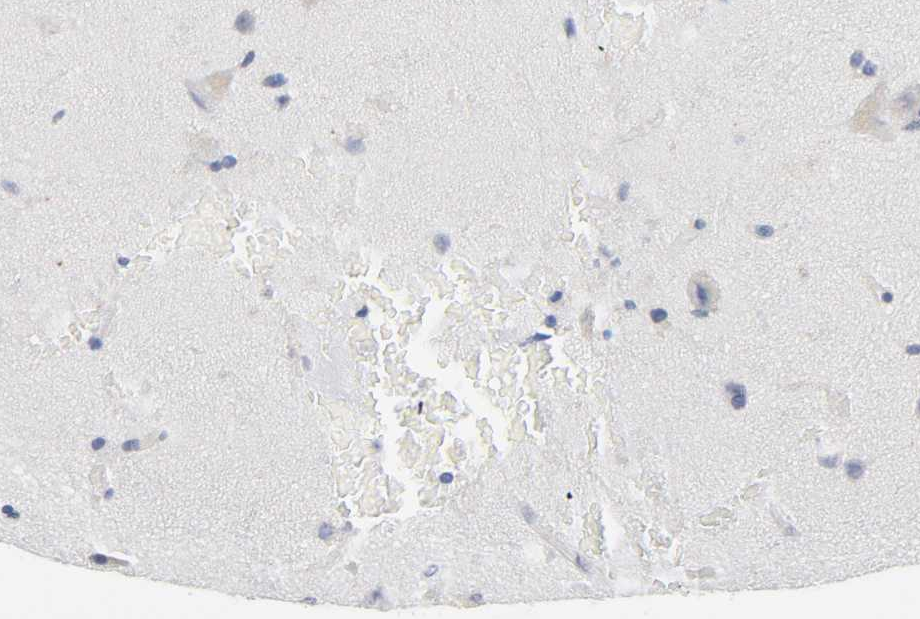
{"staining": {"intensity": "negative", "quantity": "none", "location": "none"}, "tissue": "glioma", "cell_type": "Tumor cells", "image_type": "cancer", "snomed": [{"axis": "morphology", "description": "Glioma, malignant, Low grade"}, {"axis": "topography", "description": "Cerebral cortex"}], "caption": "An immunohistochemistry (IHC) histopathology image of glioma is shown. There is no staining in tumor cells of glioma.", "gene": "BAK1", "patient": {"sex": "female", "age": 47}}